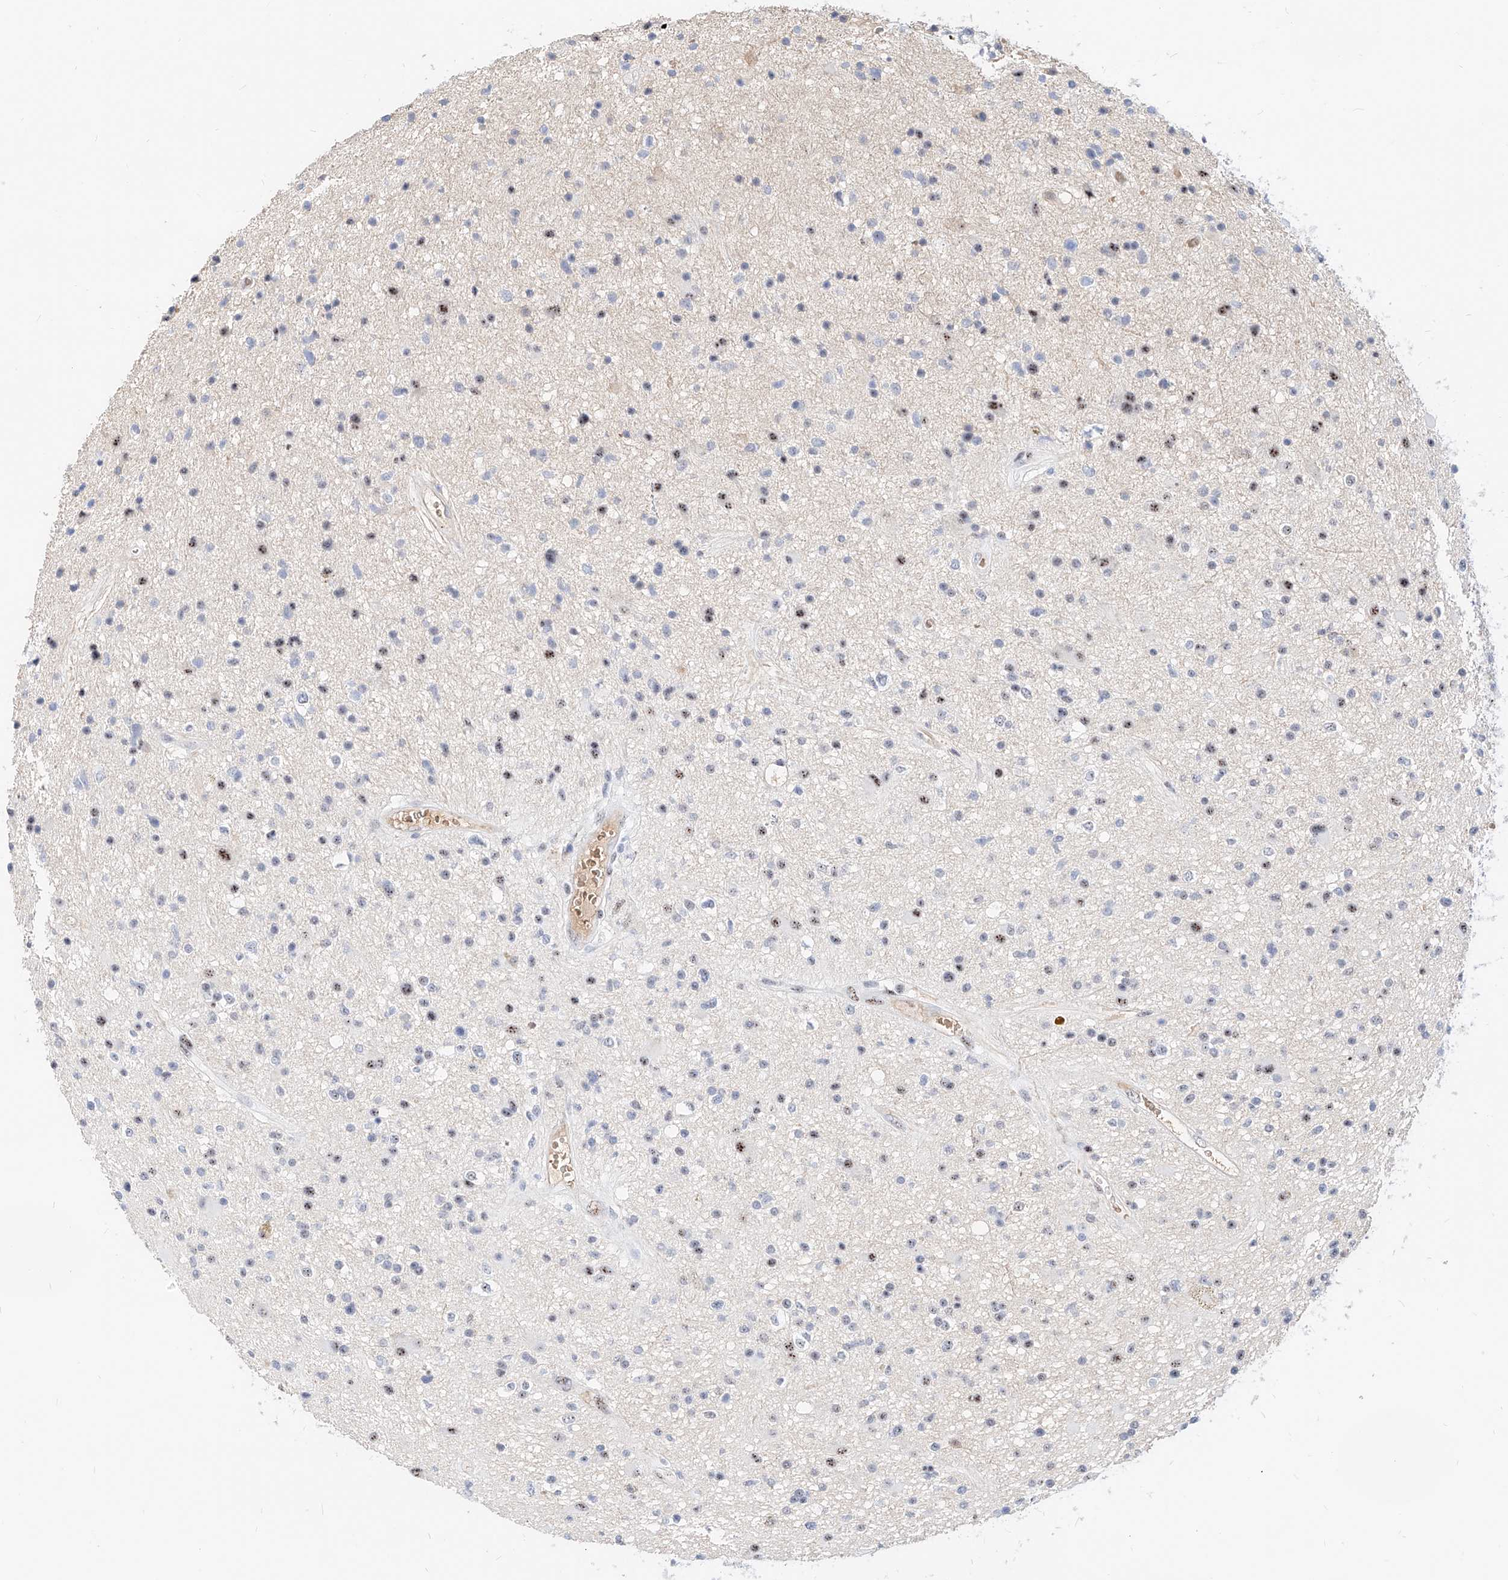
{"staining": {"intensity": "weak", "quantity": "25%-75%", "location": "nuclear"}, "tissue": "glioma", "cell_type": "Tumor cells", "image_type": "cancer", "snomed": [{"axis": "morphology", "description": "Glioma, malignant, High grade"}, {"axis": "topography", "description": "Brain"}], "caption": "A brown stain shows weak nuclear positivity of a protein in malignant glioma (high-grade) tumor cells.", "gene": "ZFP42", "patient": {"sex": "male", "age": 33}}